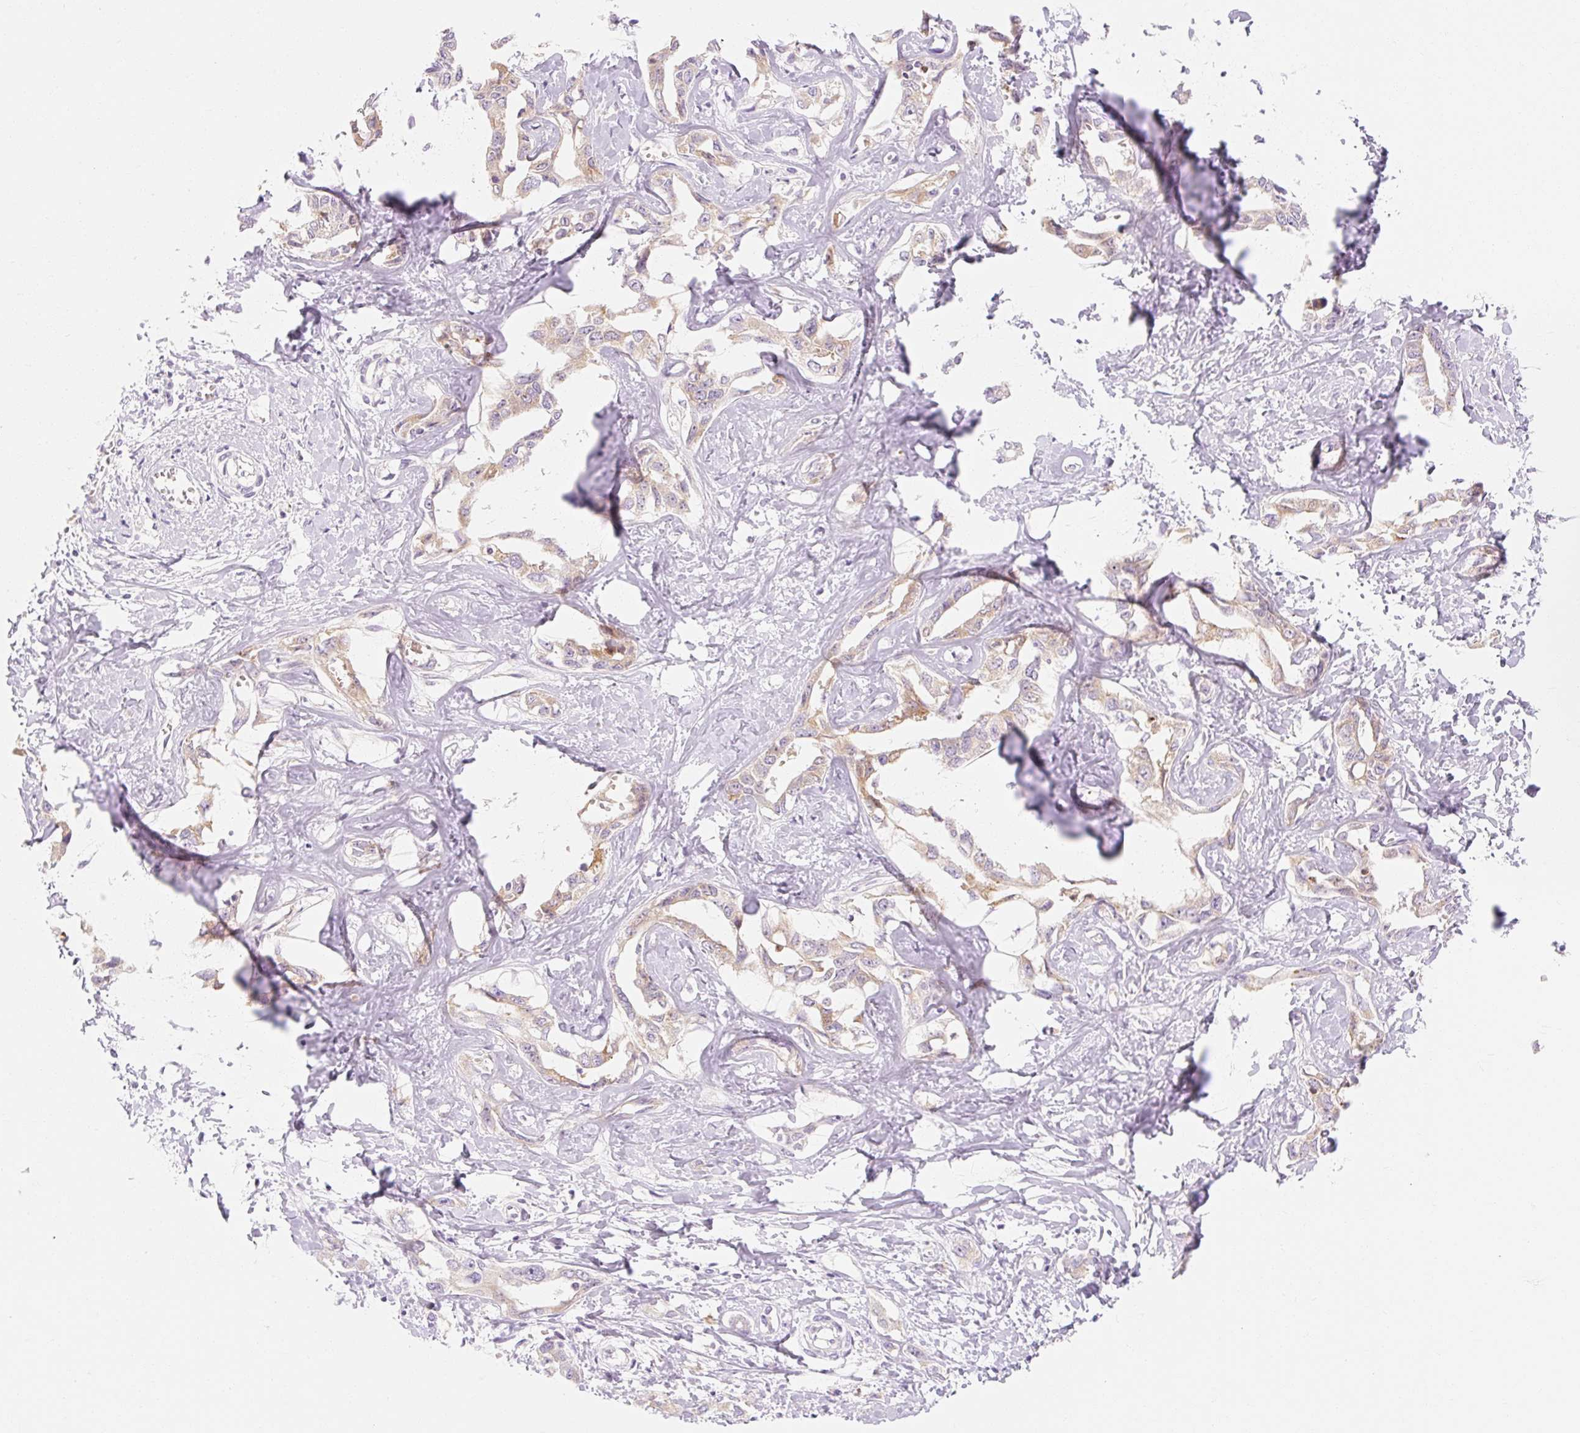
{"staining": {"intensity": "weak", "quantity": ">75%", "location": "cytoplasmic/membranous"}, "tissue": "liver cancer", "cell_type": "Tumor cells", "image_type": "cancer", "snomed": [{"axis": "morphology", "description": "Cholangiocarcinoma"}, {"axis": "topography", "description": "Liver"}], "caption": "This photomicrograph displays immunohistochemistry staining of cholangiocarcinoma (liver), with low weak cytoplasmic/membranous expression in approximately >75% of tumor cells.", "gene": "MYO1D", "patient": {"sex": "male", "age": 59}}